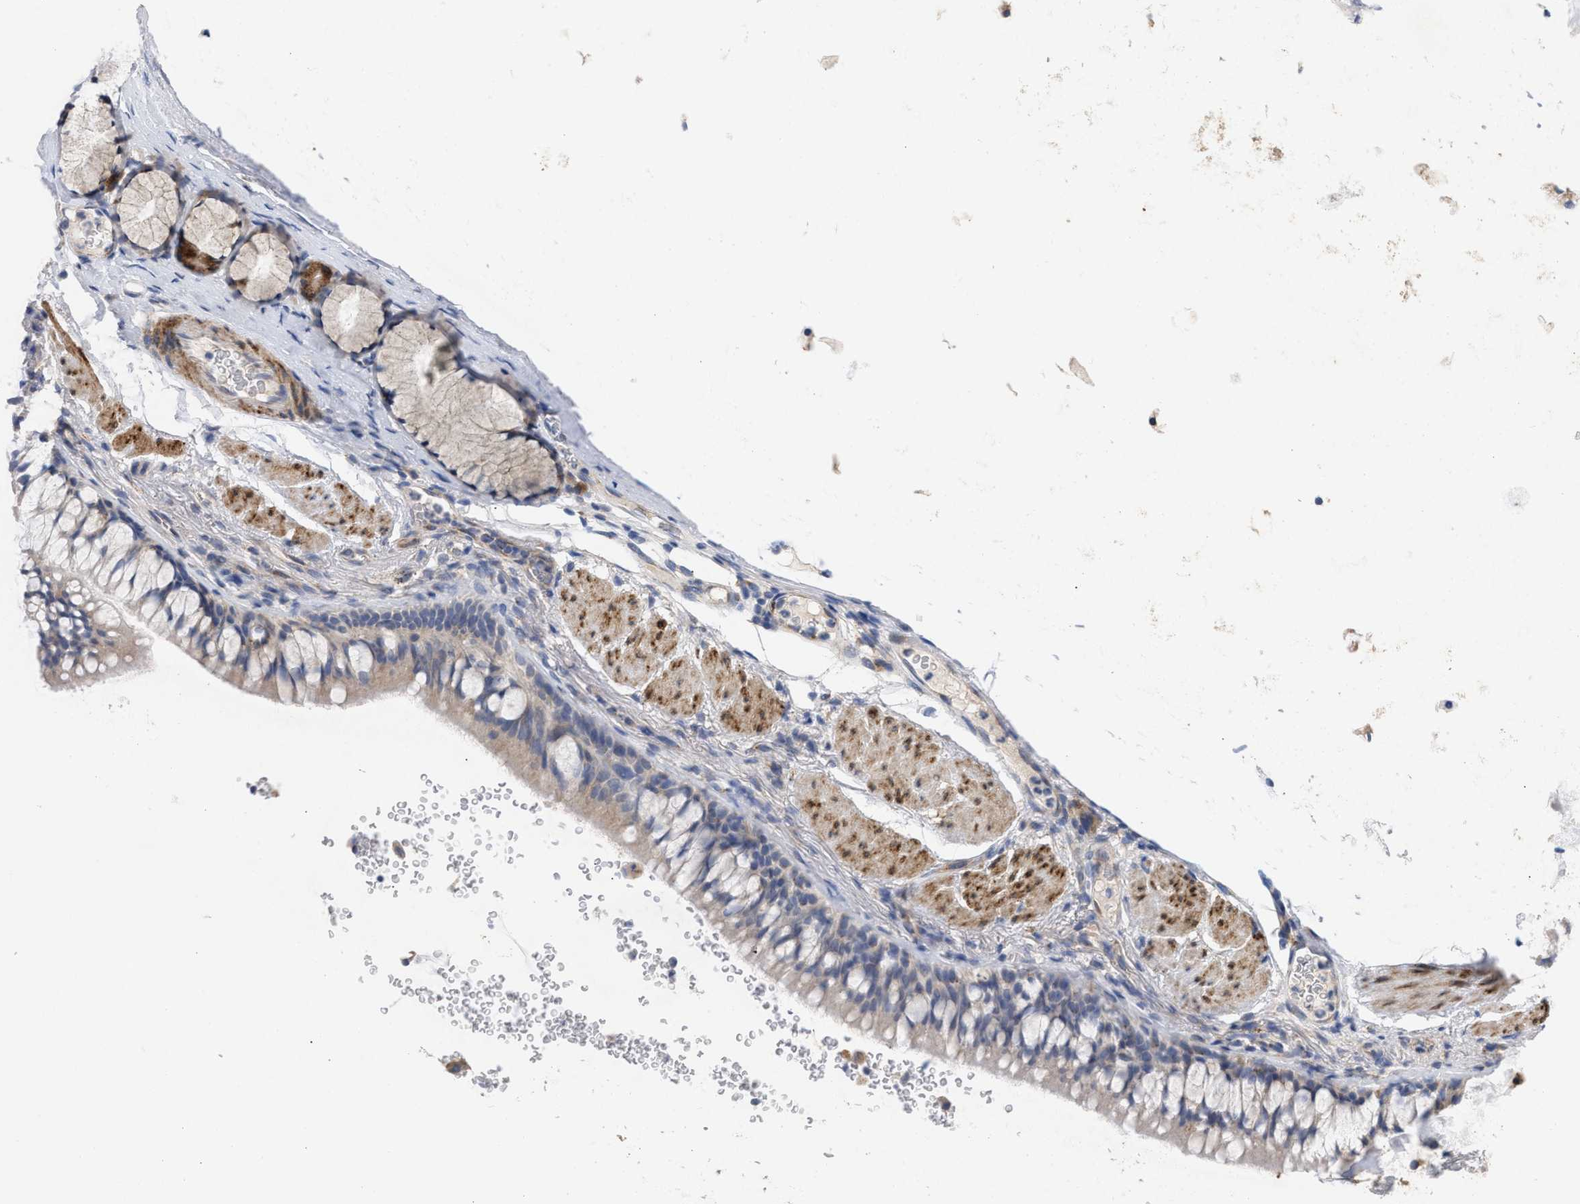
{"staining": {"intensity": "moderate", "quantity": "<25%", "location": "cytoplasmic/membranous"}, "tissue": "bronchus", "cell_type": "Respiratory epithelial cells", "image_type": "normal", "snomed": [{"axis": "morphology", "description": "Normal tissue, NOS"}, {"axis": "topography", "description": "Cartilage tissue"}, {"axis": "topography", "description": "Bronchus"}], "caption": "Immunohistochemistry histopathology image of benign bronchus stained for a protein (brown), which shows low levels of moderate cytoplasmic/membranous staining in approximately <25% of respiratory epithelial cells.", "gene": "SELENOM", "patient": {"sex": "female", "age": 53}}